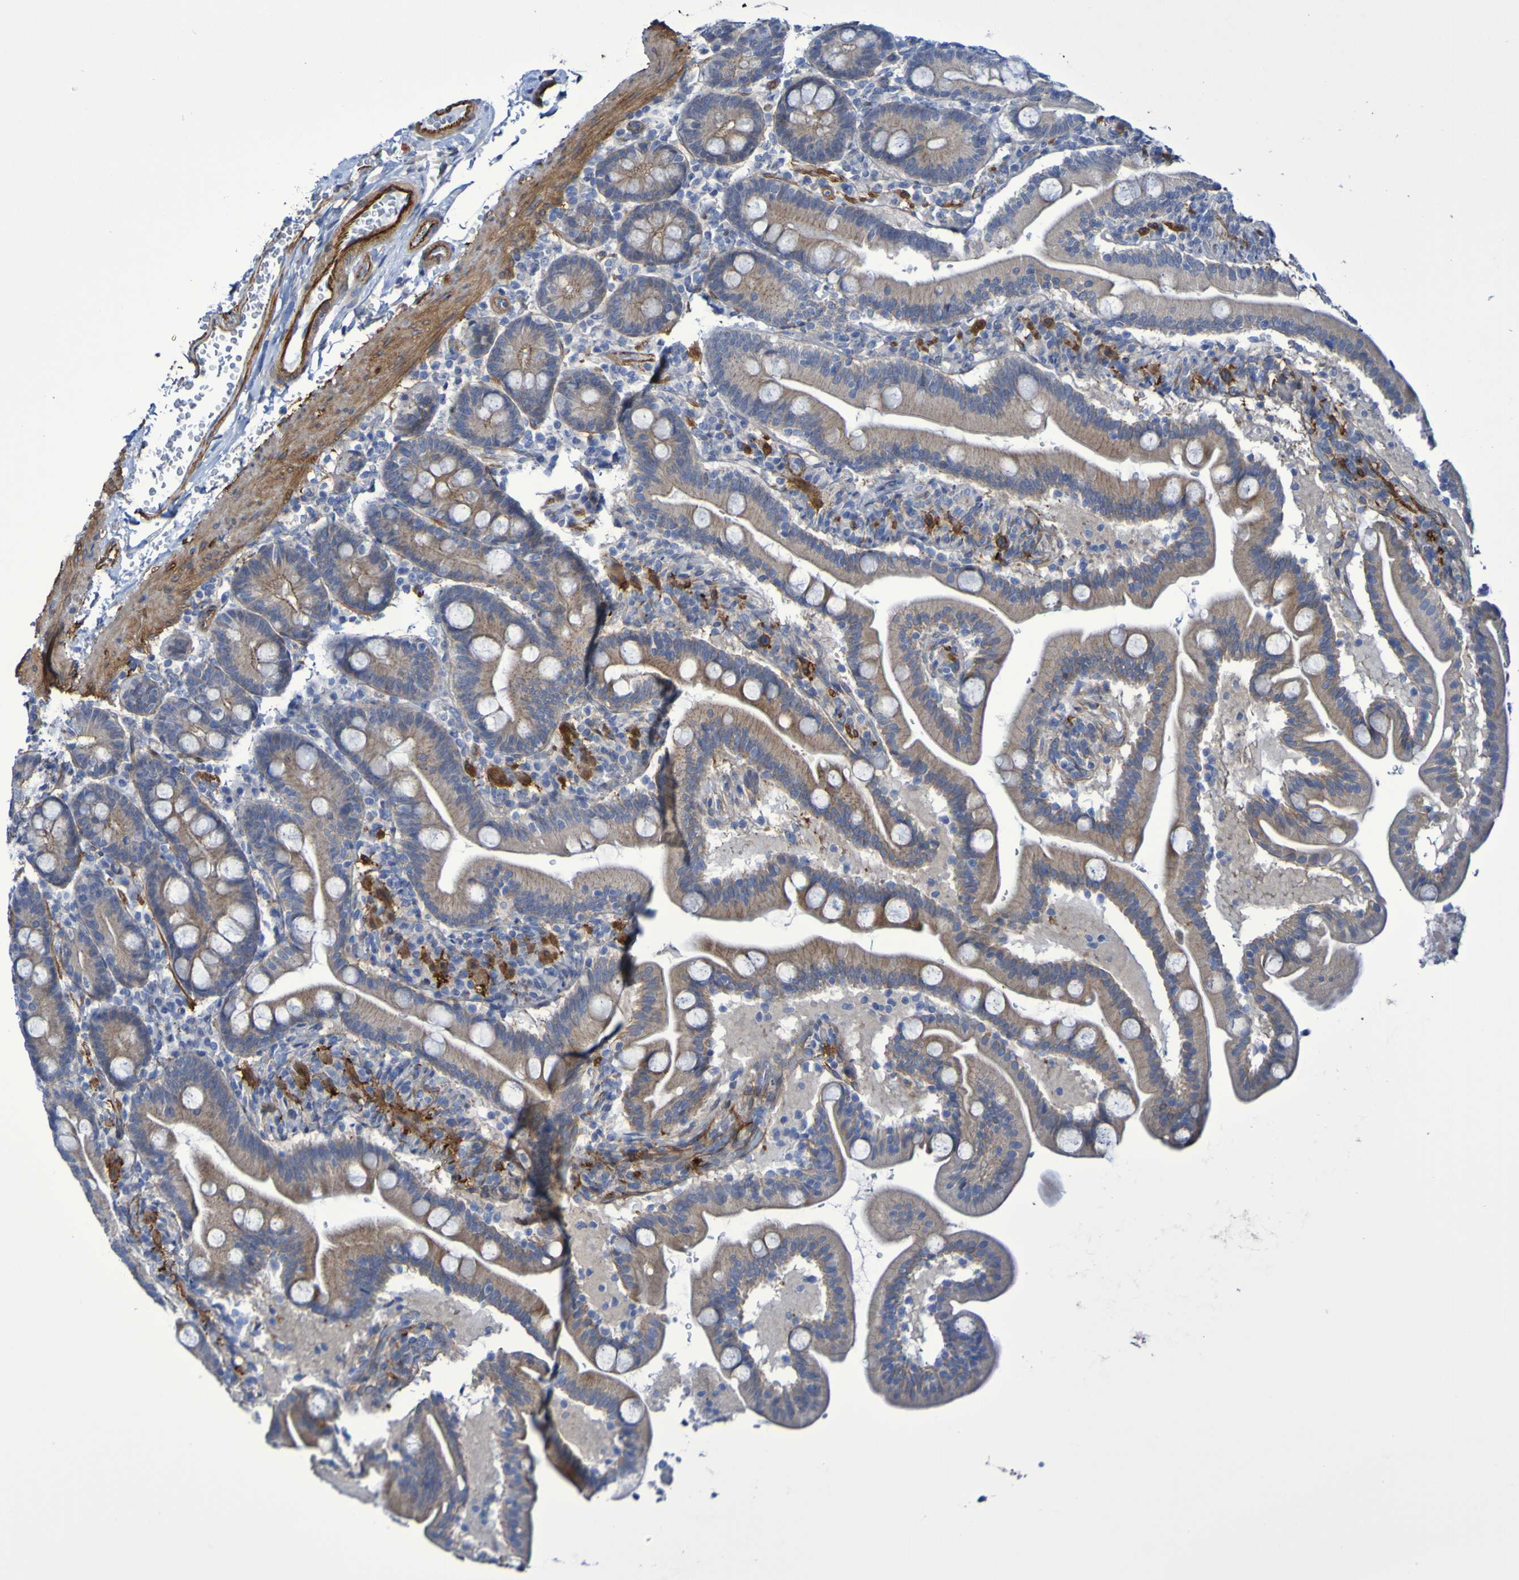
{"staining": {"intensity": "moderate", "quantity": "25%-75%", "location": "cytoplasmic/membranous"}, "tissue": "duodenum", "cell_type": "Glandular cells", "image_type": "normal", "snomed": [{"axis": "morphology", "description": "Normal tissue, NOS"}, {"axis": "topography", "description": "Duodenum"}], "caption": "Protein expression analysis of normal duodenum reveals moderate cytoplasmic/membranous staining in approximately 25%-75% of glandular cells. (Stains: DAB in brown, nuclei in blue, Microscopy: brightfield microscopy at high magnification).", "gene": "LPP", "patient": {"sex": "male", "age": 54}}